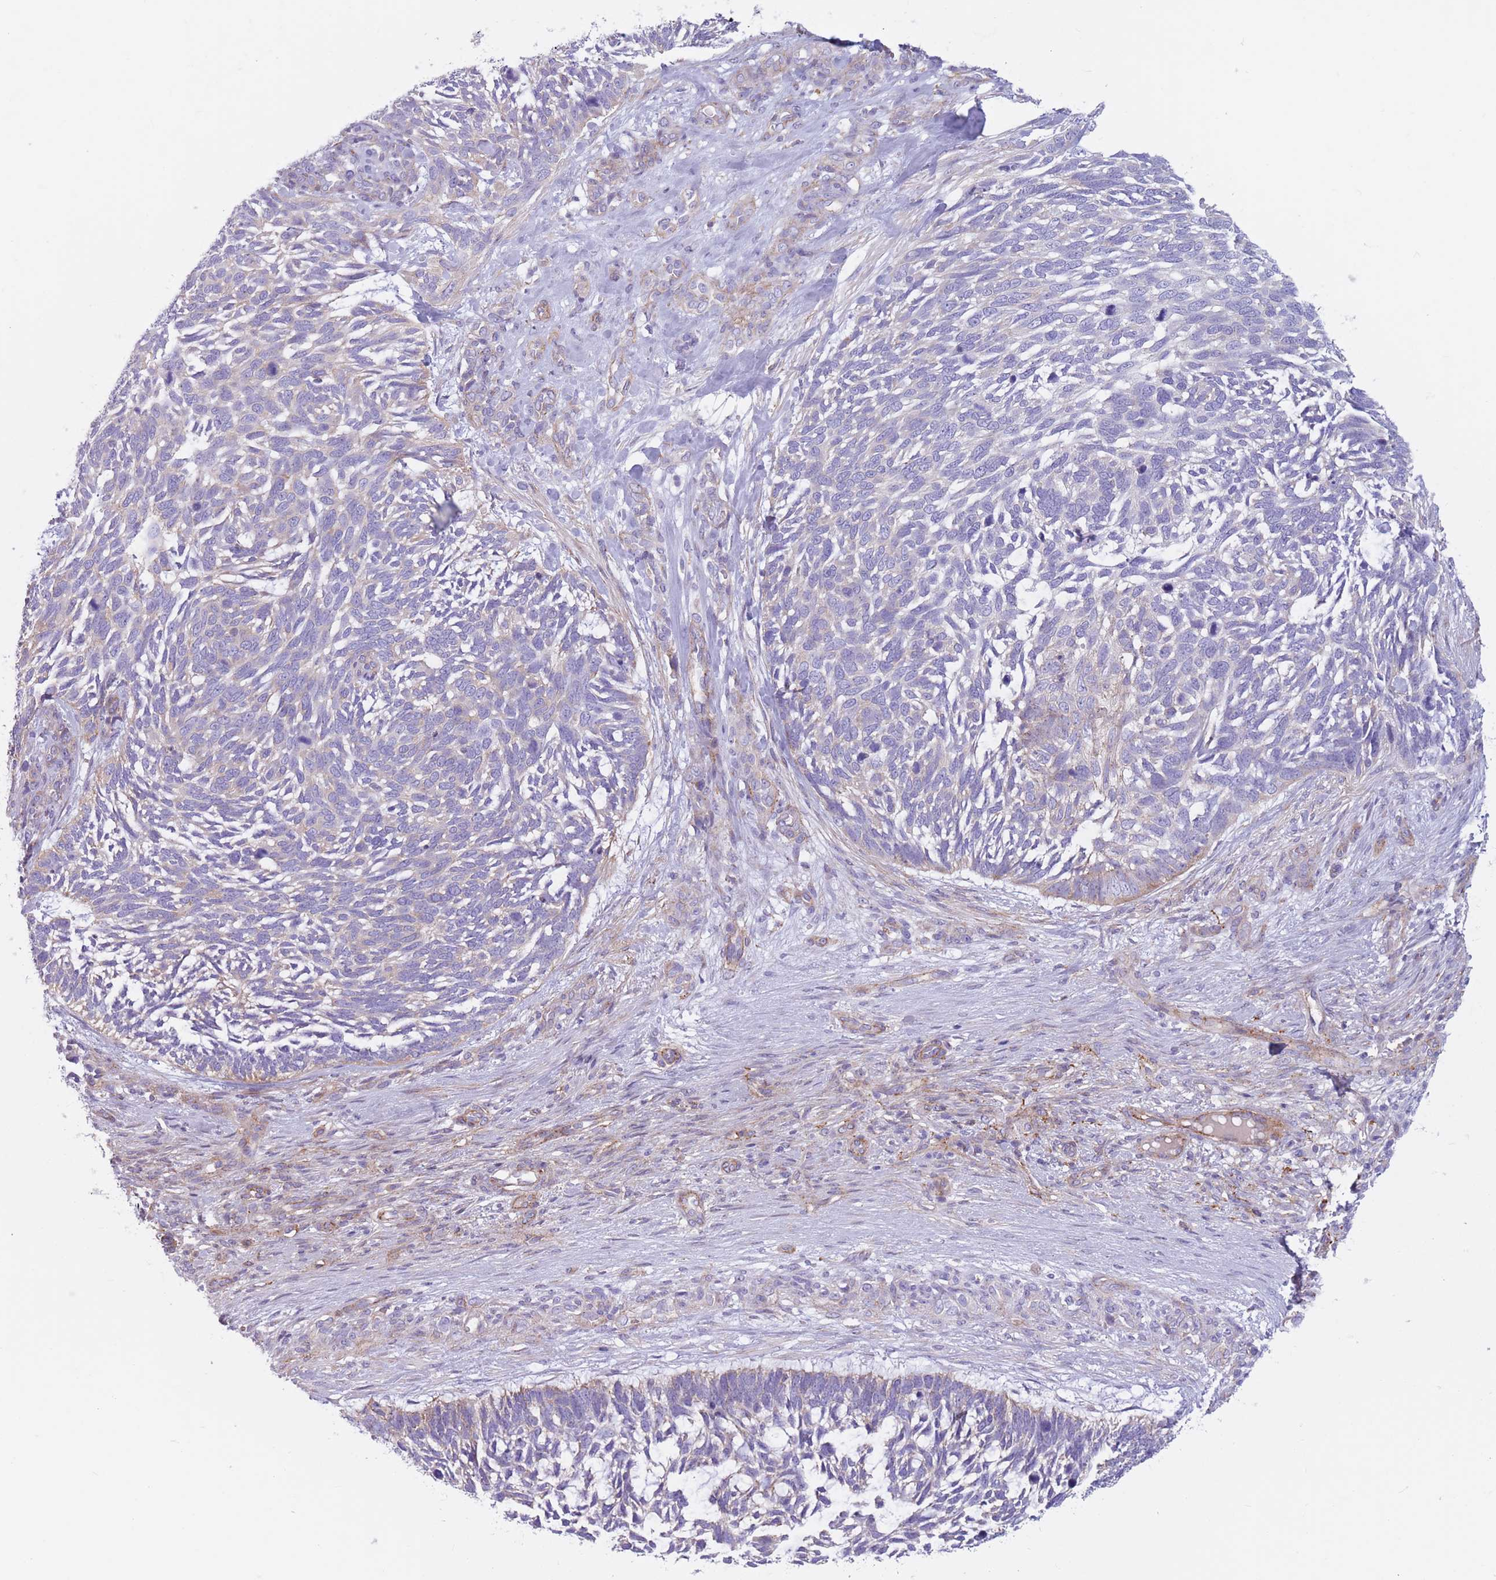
{"staining": {"intensity": "negative", "quantity": "none", "location": "none"}, "tissue": "skin cancer", "cell_type": "Tumor cells", "image_type": "cancer", "snomed": [{"axis": "morphology", "description": "Basal cell carcinoma"}, {"axis": "topography", "description": "Skin"}], "caption": "Immunohistochemical staining of human skin cancer (basal cell carcinoma) displays no significant expression in tumor cells. (Stains: DAB IHC with hematoxylin counter stain, Microscopy: brightfield microscopy at high magnification).", "gene": "SNX6", "patient": {"sex": "male", "age": 88}}